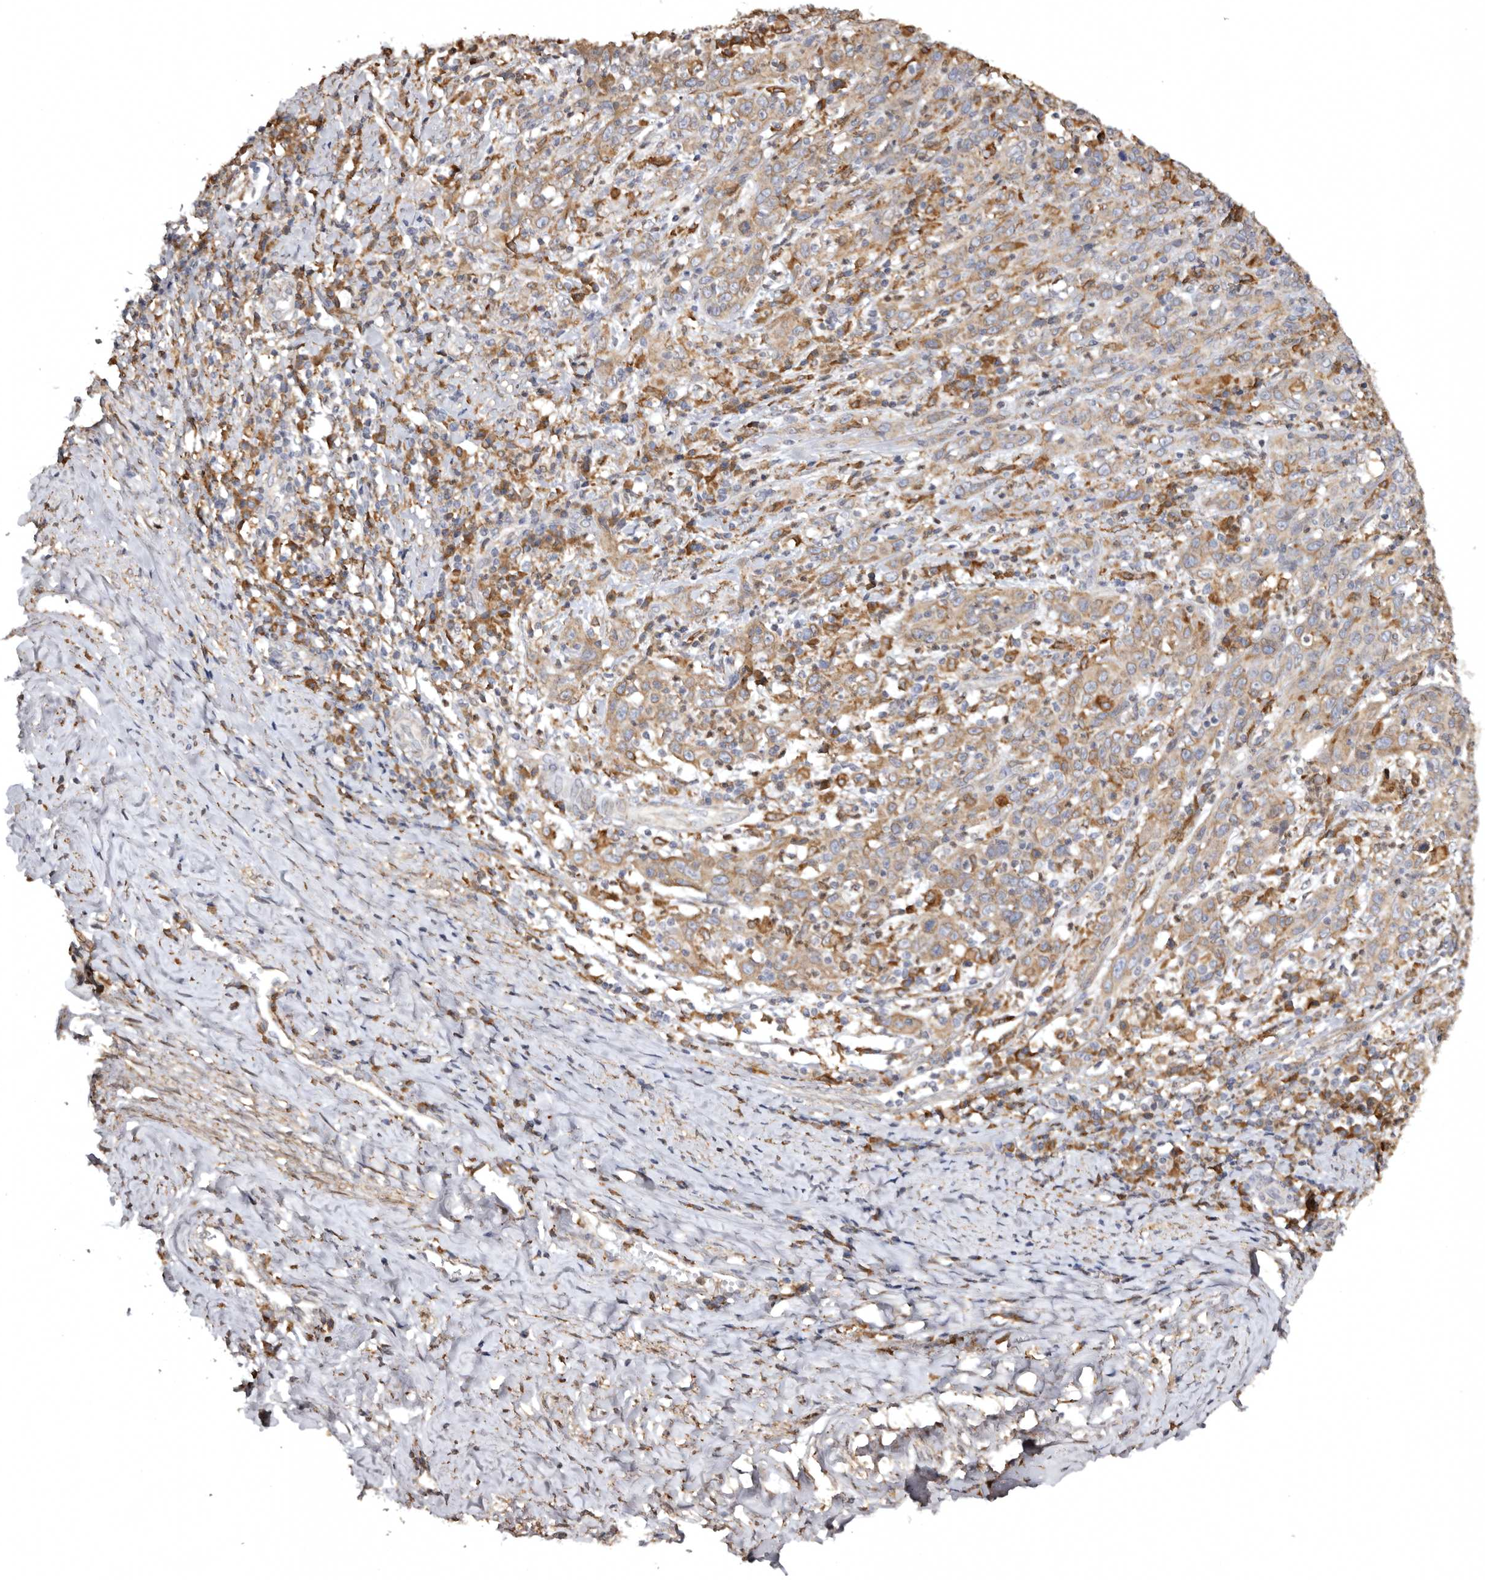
{"staining": {"intensity": "moderate", "quantity": ">75%", "location": "cytoplasmic/membranous"}, "tissue": "cervical cancer", "cell_type": "Tumor cells", "image_type": "cancer", "snomed": [{"axis": "morphology", "description": "Squamous cell carcinoma, NOS"}, {"axis": "topography", "description": "Cervix"}], "caption": "An immunohistochemistry (IHC) photomicrograph of tumor tissue is shown. Protein staining in brown highlights moderate cytoplasmic/membranous positivity in squamous cell carcinoma (cervical) within tumor cells.", "gene": "INKA2", "patient": {"sex": "female", "age": 46}}